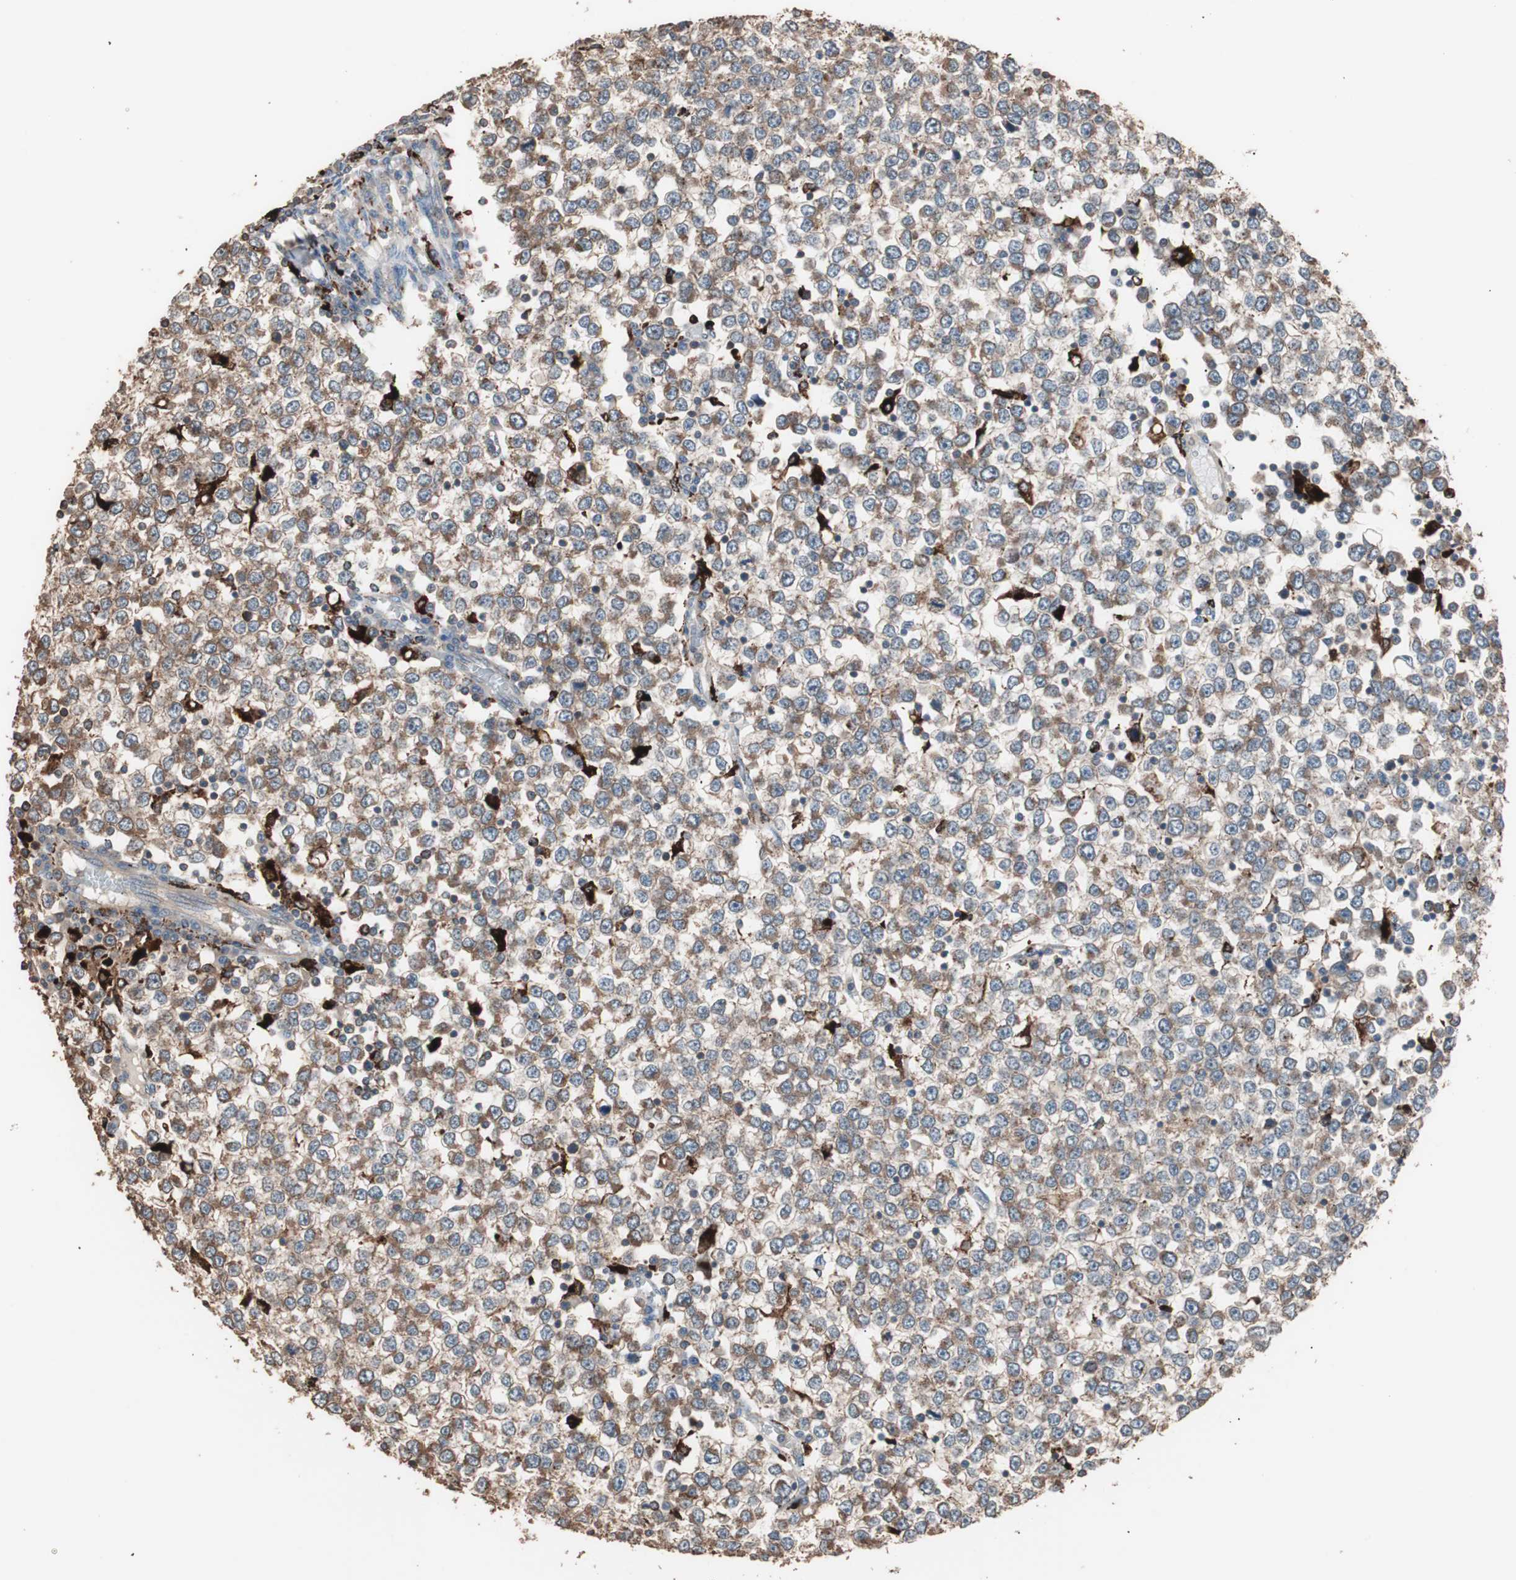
{"staining": {"intensity": "moderate", "quantity": ">75%", "location": "cytoplasmic/membranous"}, "tissue": "testis cancer", "cell_type": "Tumor cells", "image_type": "cancer", "snomed": [{"axis": "morphology", "description": "Seminoma, NOS"}, {"axis": "topography", "description": "Testis"}], "caption": "An image of testis cancer (seminoma) stained for a protein shows moderate cytoplasmic/membranous brown staining in tumor cells.", "gene": "CCT3", "patient": {"sex": "male", "age": 65}}